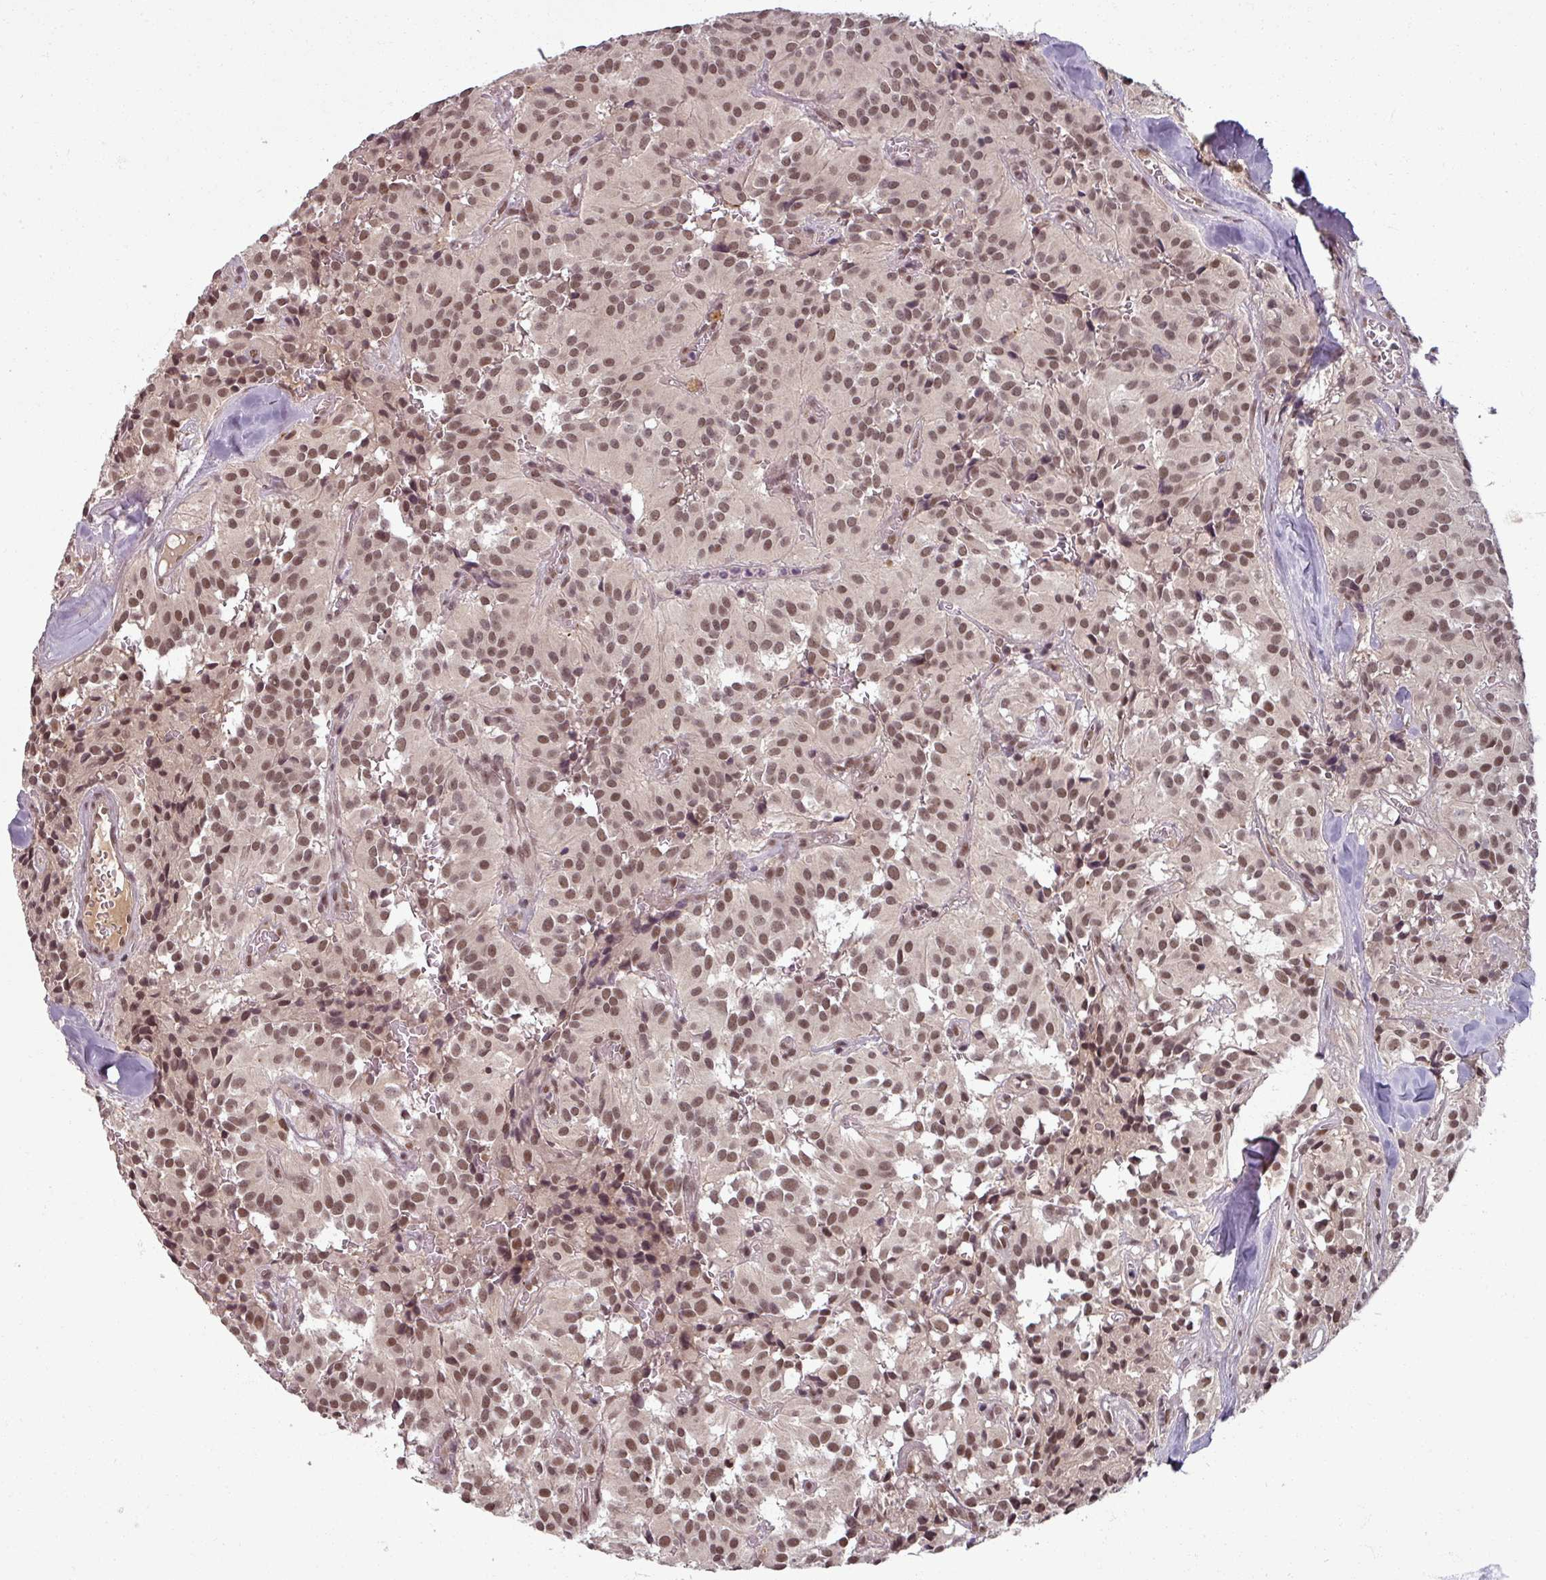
{"staining": {"intensity": "moderate", "quantity": ">75%", "location": "nuclear"}, "tissue": "glioma", "cell_type": "Tumor cells", "image_type": "cancer", "snomed": [{"axis": "morphology", "description": "Glioma, malignant, Low grade"}, {"axis": "topography", "description": "Brain"}], "caption": "Glioma stained for a protein reveals moderate nuclear positivity in tumor cells.", "gene": "POLR2G", "patient": {"sex": "male", "age": 42}}